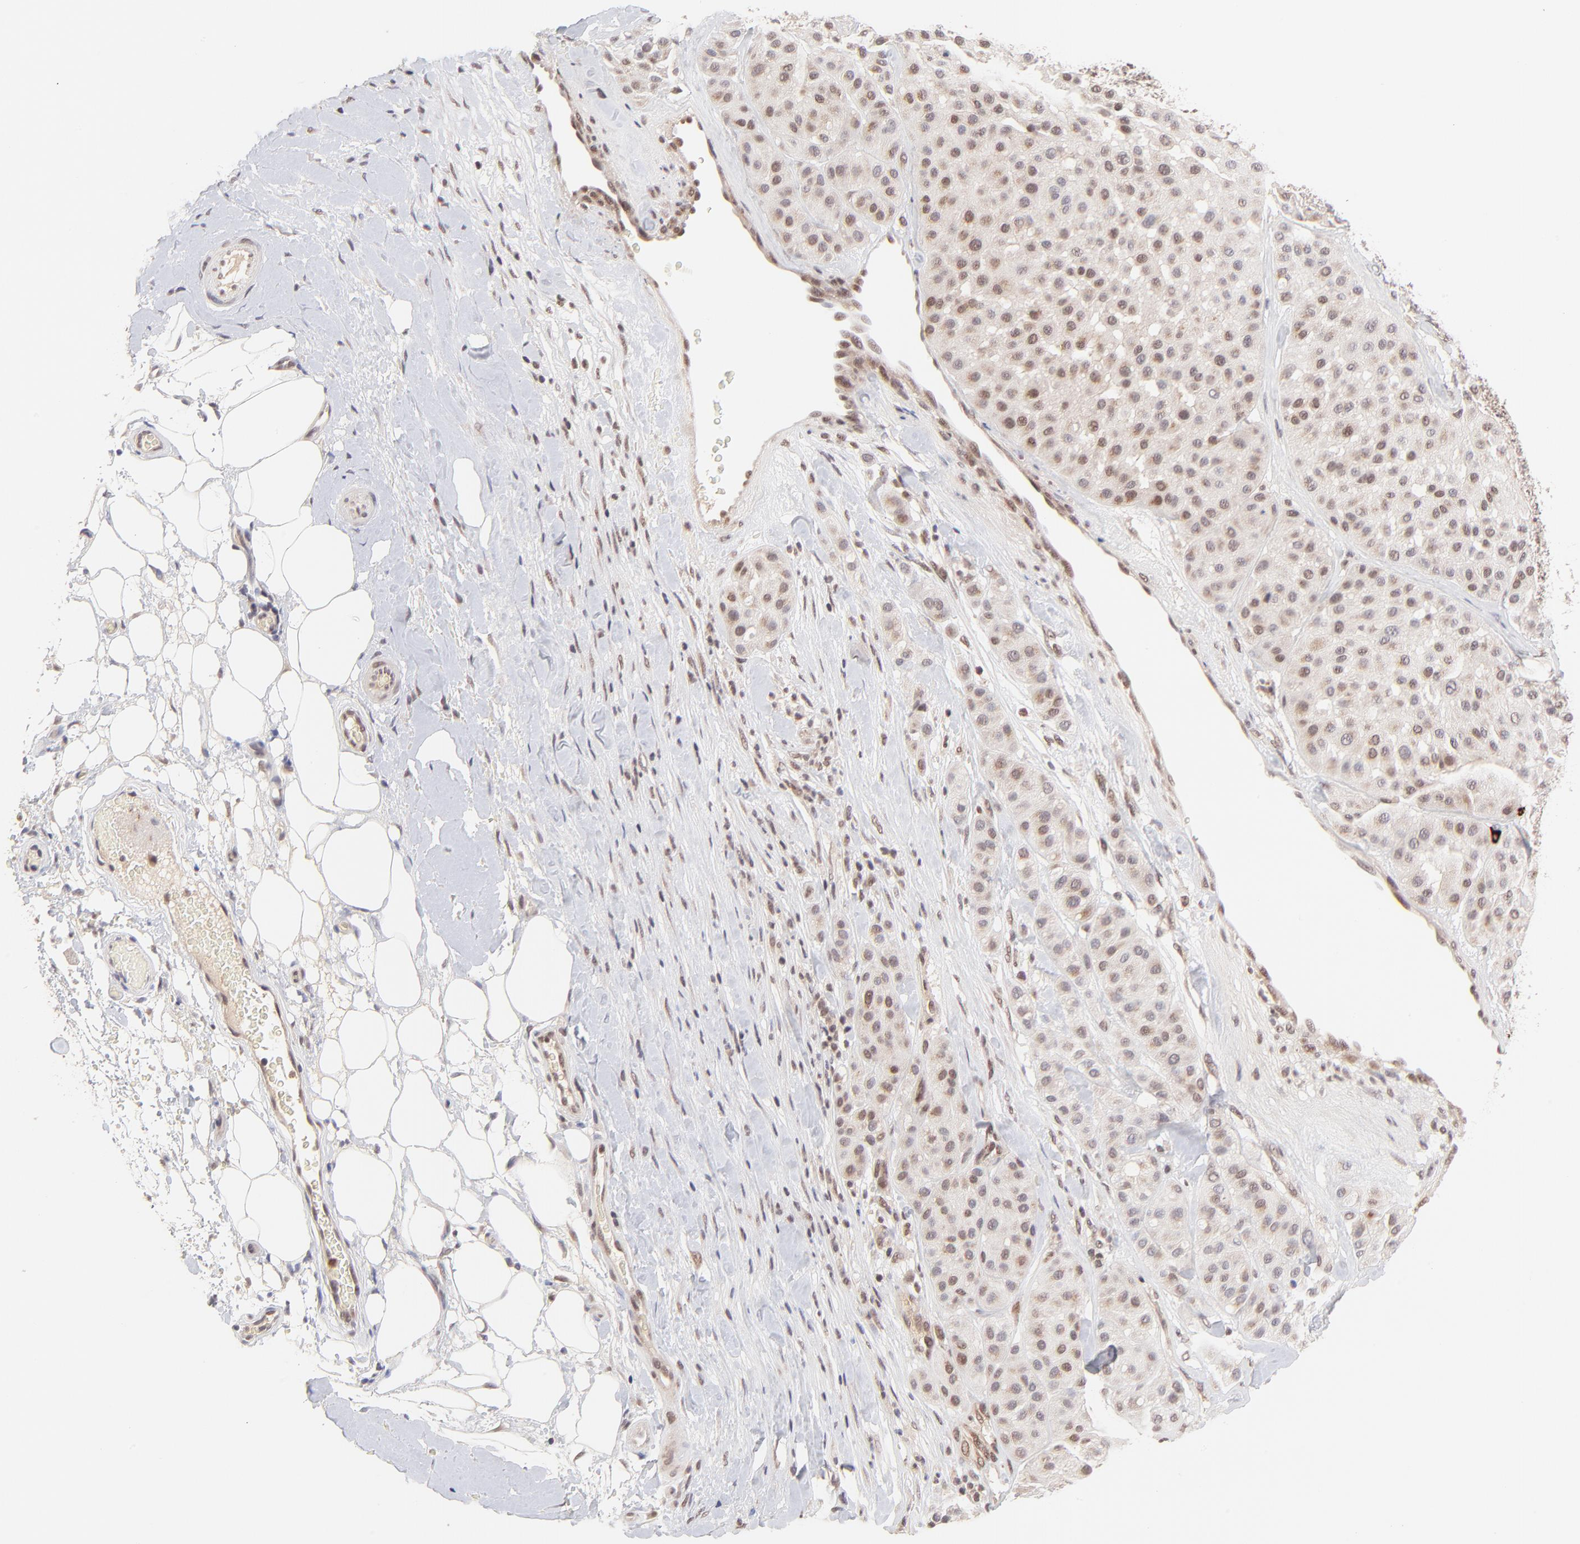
{"staining": {"intensity": "weak", "quantity": "25%-75%", "location": "nuclear"}, "tissue": "melanoma", "cell_type": "Tumor cells", "image_type": "cancer", "snomed": [{"axis": "morphology", "description": "Normal tissue, NOS"}, {"axis": "morphology", "description": "Malignant melanoma, Metastatic site"}, {"axis": "topography", "description": "Skin"}], "caption": "Immunohistochemistry (IHC) (DAB (3,3'-diaminobenzidine)) staining of melanoma demonstrates weak nuclear protein staining in approximately 25%-75% of tumor cells.", "gene": "MED12", "patient": {"sex": "male", "age": 41}}